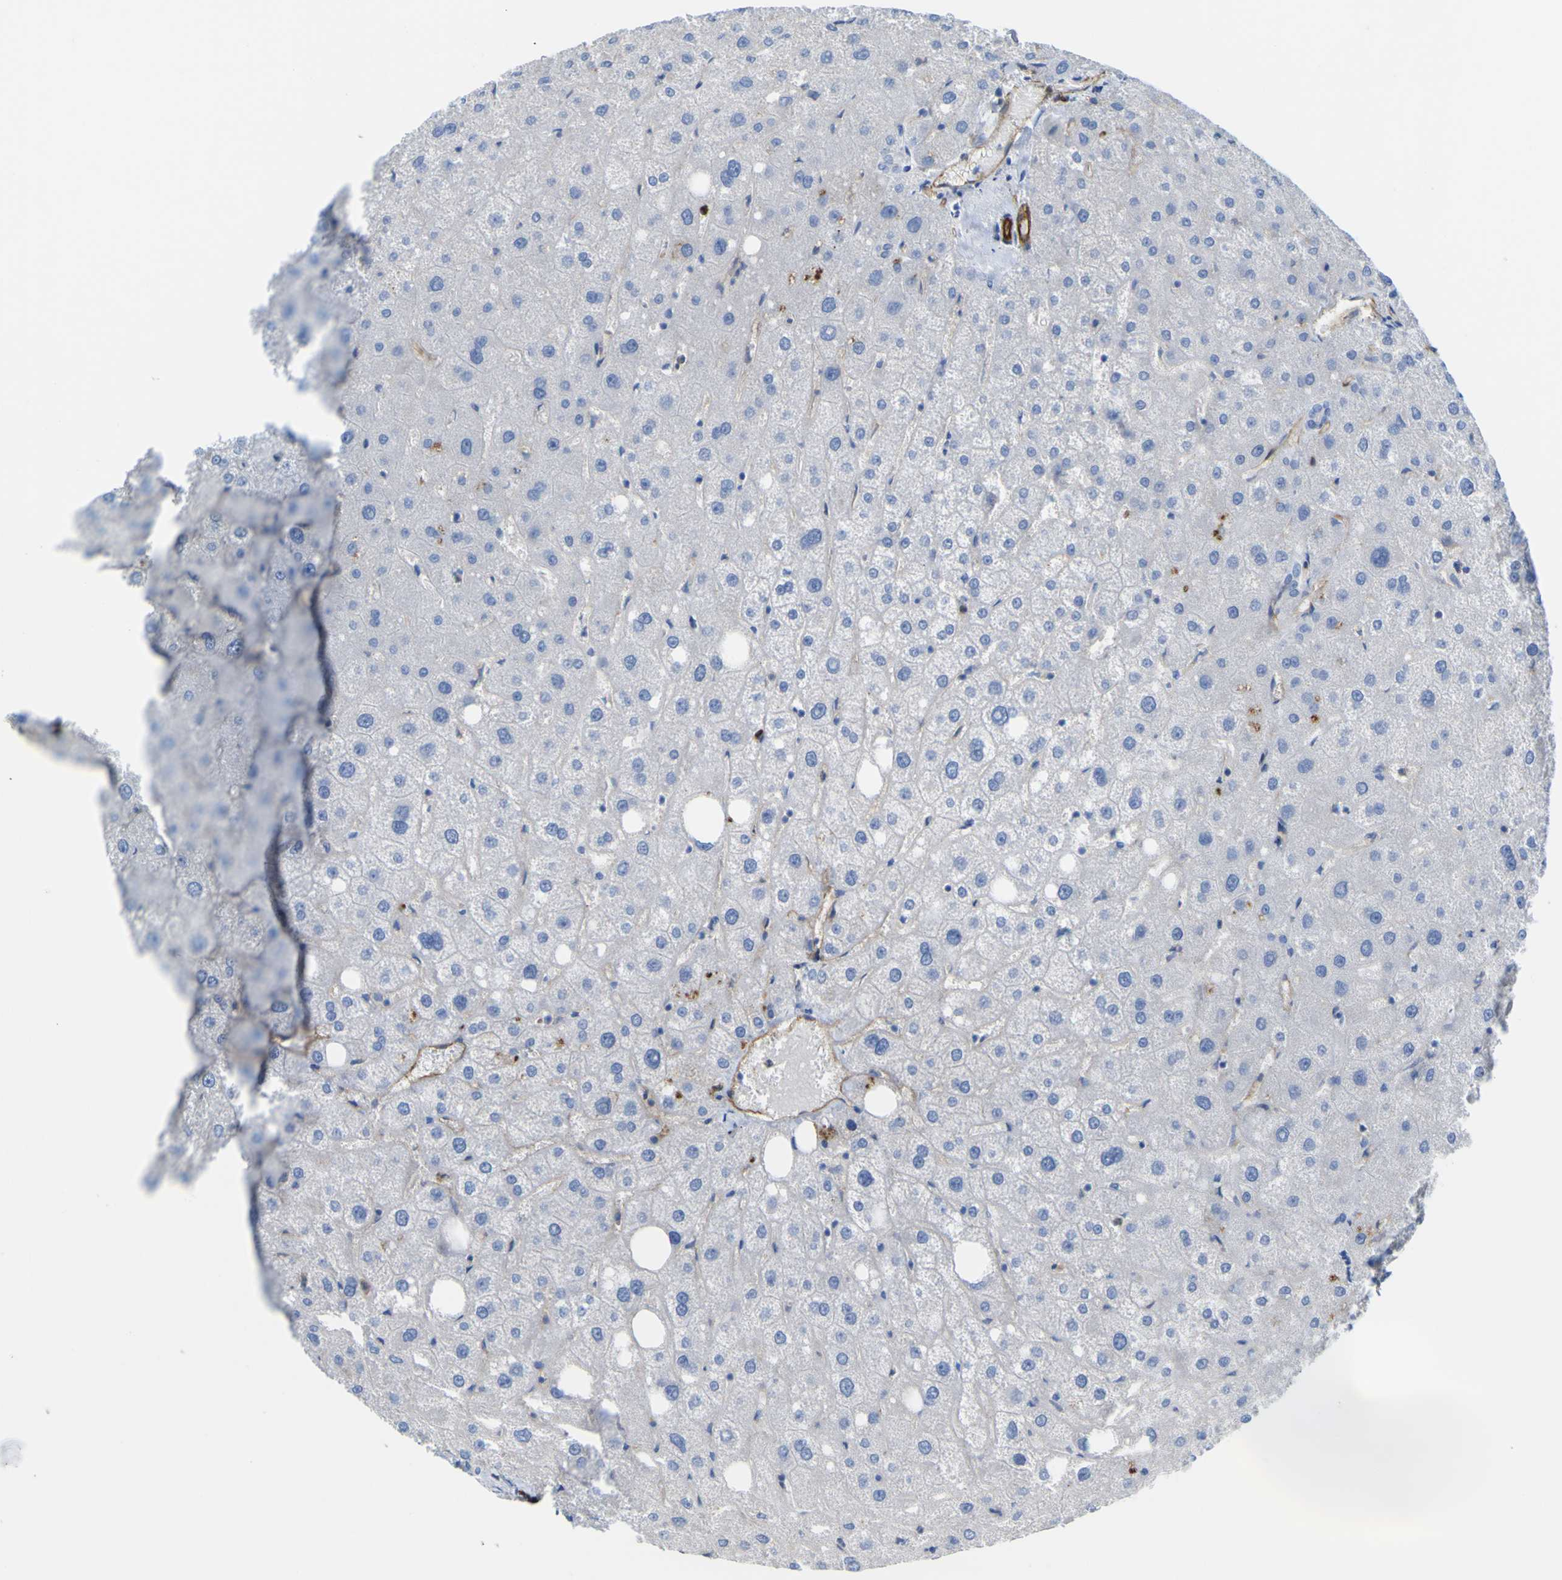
{"staining": {"intensity": "negative", "quantity": "none", "location": "none"}, "tissue": "liver", "cell_type": "Cholangiocytes", "image_type": "normal", "snomed": [{"axis": "morphology", "description": "Normal tissue, NOS"}, {"axis": "topography", "description": "Liver"}], "caption": "Image shows no protein staining in cholangiocytes of normal liver.", "gene": "CD93", "patient": {"sex": "male", "age": 73}}